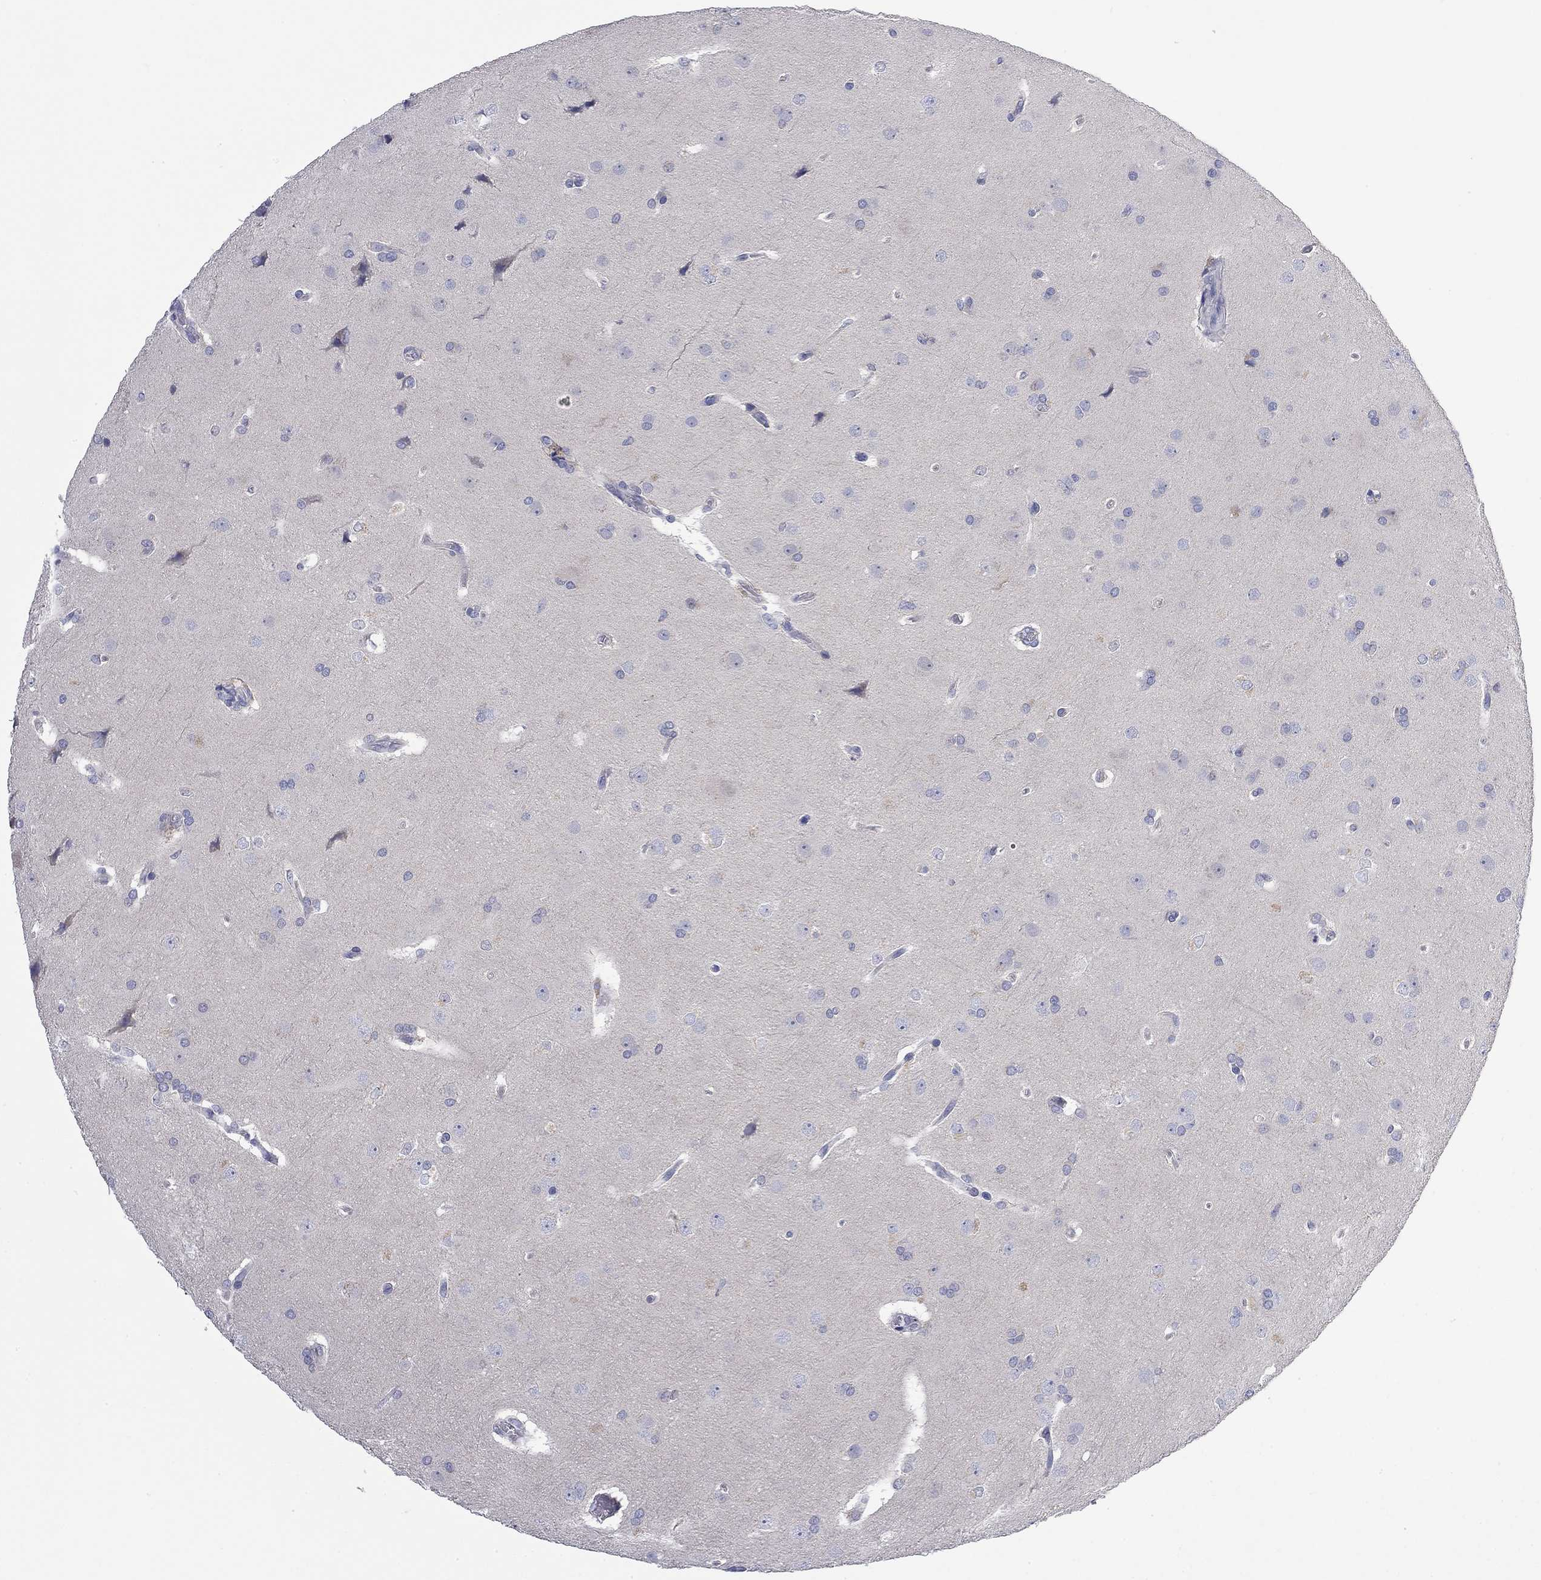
{"staining": {"intensity": "negative", "quantity": "none", "location": "none"}, "tissue": "glioma", "cell_type": "Tumor cells", "image_type": "cancer", "snomed": [{"axis": "morphology", "description": "Glioma, malignant, Low grade"}, {"axis": "topography", "description": "Brain"}], "caption": "Immunohistochemistry of human malignant glioma (low-grade) displays no positivity in tumor cells.", "gene": "ABCB4", "patient": {"sex": "female", "age": 32}}